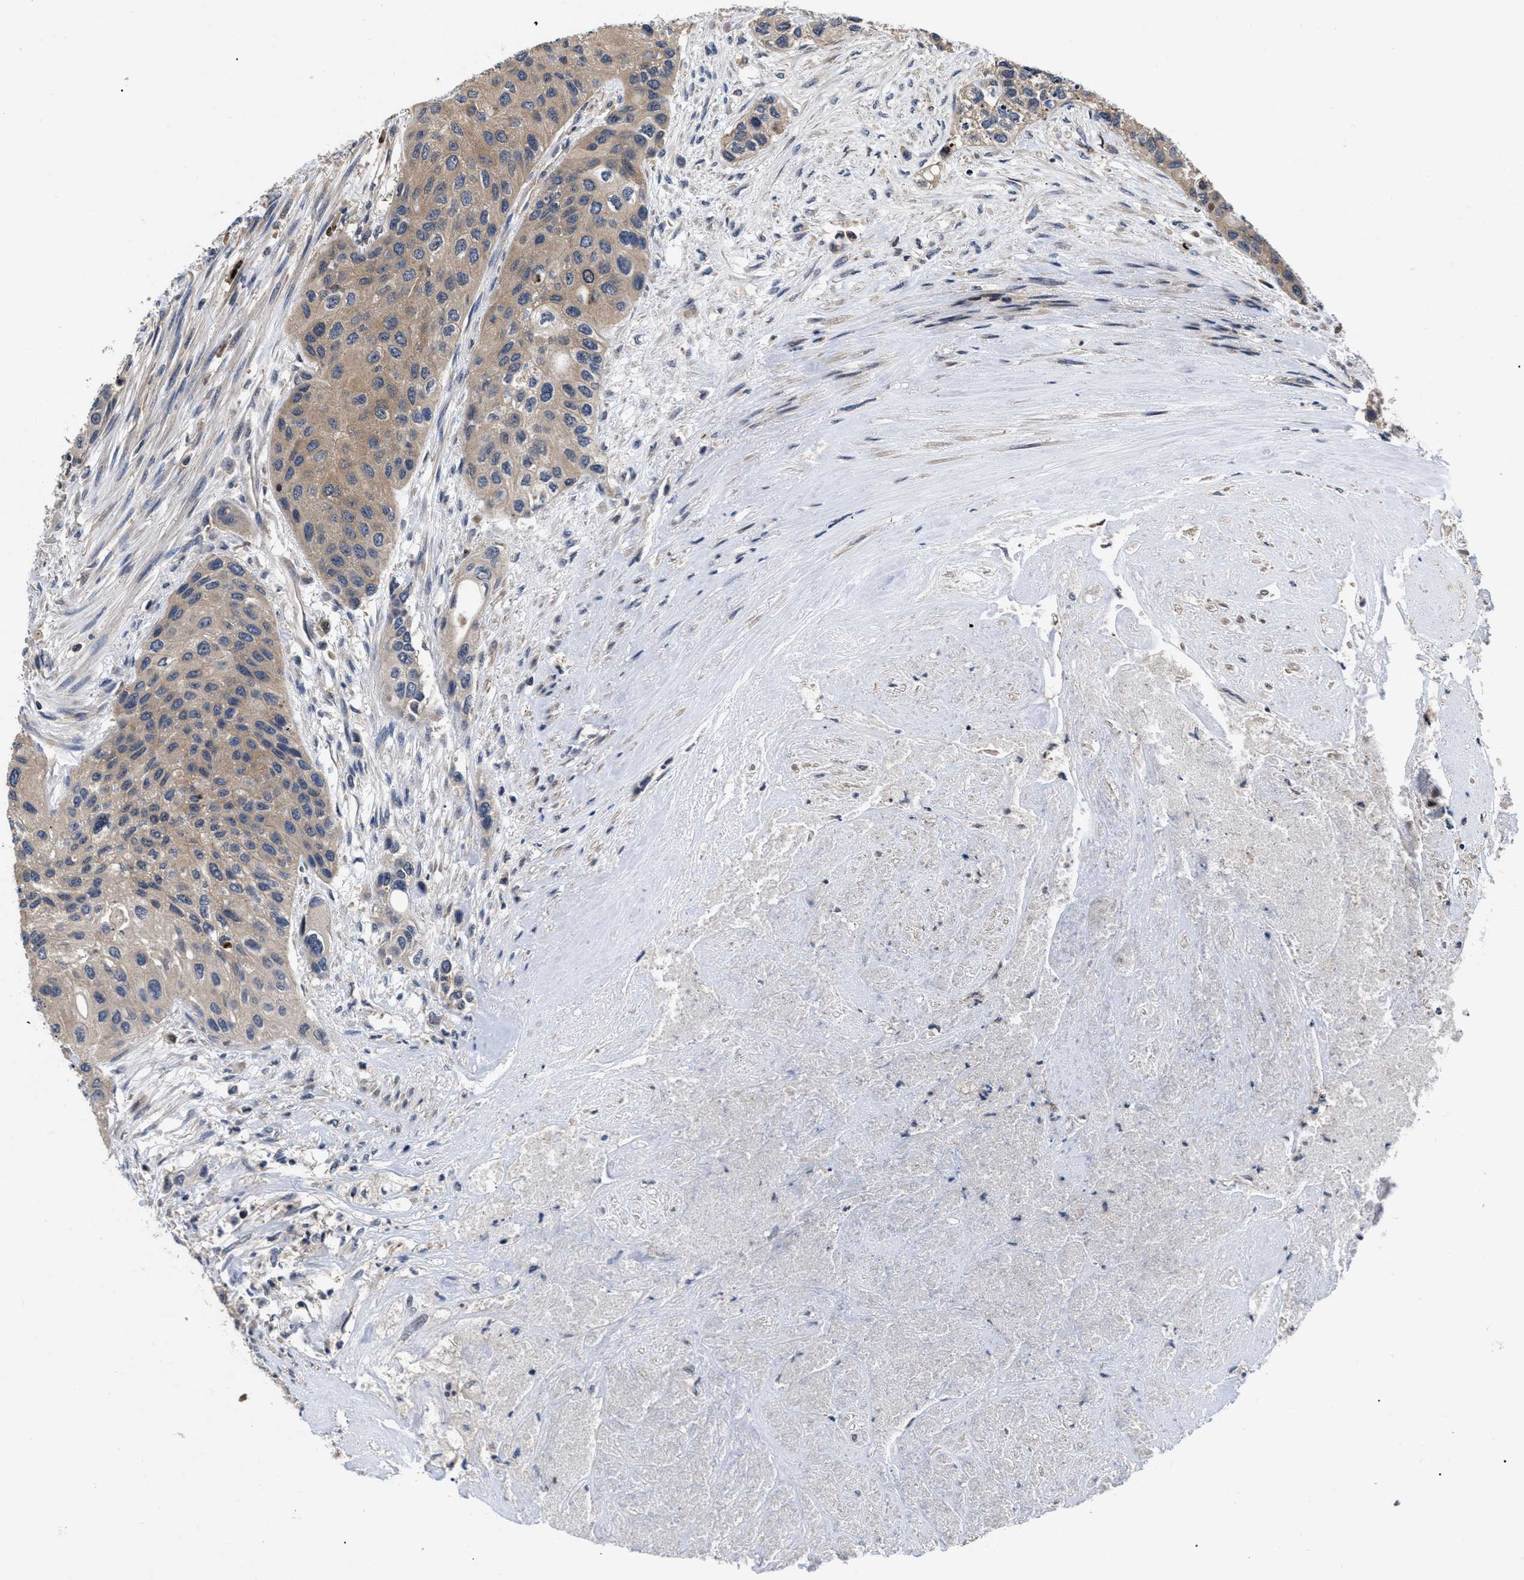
{"staining": {"intensity": "weak", "quantity": ">75%", "location": "cytoplasmic/membranous"}, "tissue": "urothelial cancer", "cell_type": "Tumor cells", "image_type": "cancer", "snomed": [{"axis": "morphology", "description": "Urothelial carcinoma, High grade"}, {"axis": "topography", "description": "Urinary bladder"}], "caption": "This photomicrograph demonstrates immunohistochemistry (IHC) staining of human urothelial cancer, with low weak cytoplasmic/membranous expression in about >75% of tumor cells.", "gene": "FAM200A", "patient": {"sex": "female", "age": 56}}